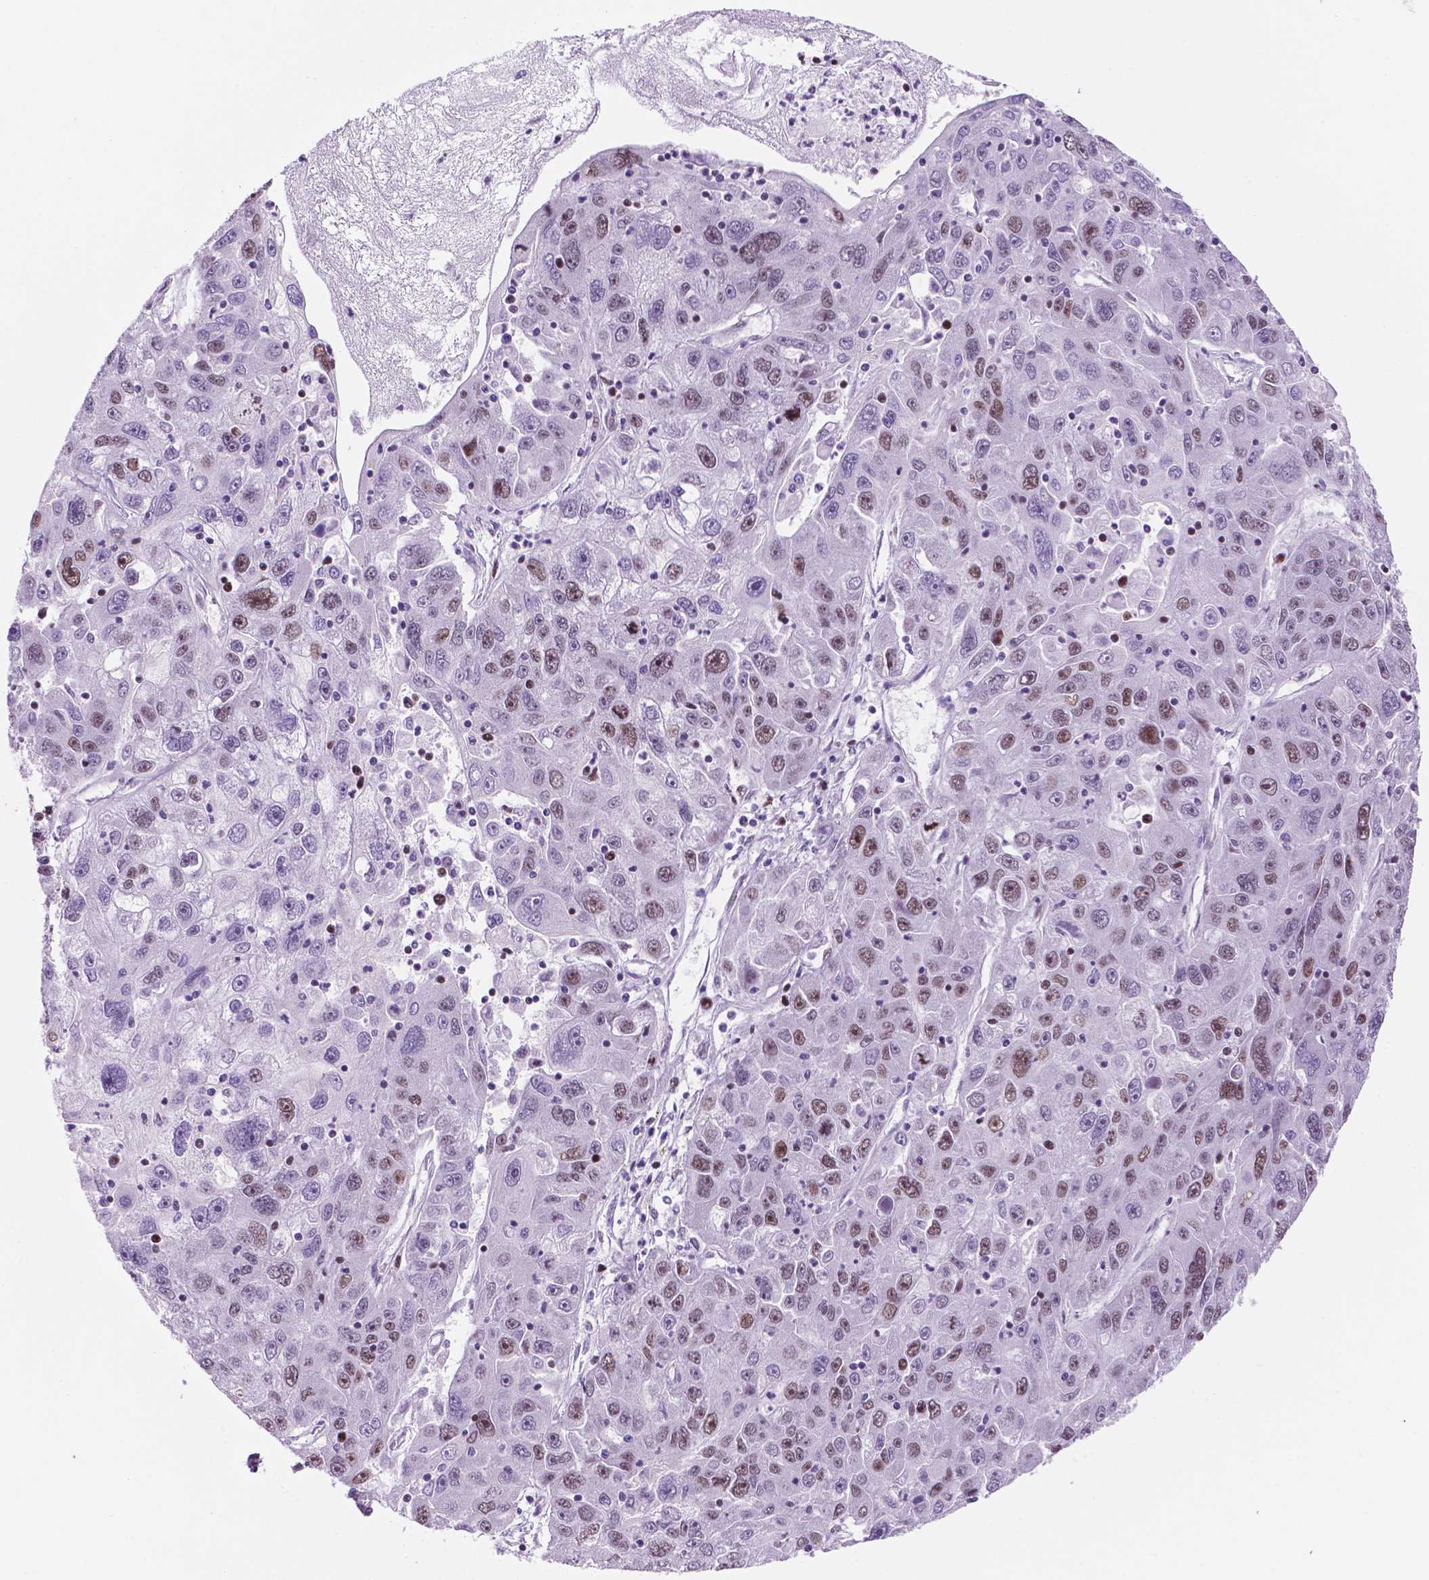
{"staining": {"intensity": "moderate", "quantity": "25%-75%", "location": "nuclear"}, "tissue": "stomach cancer", "cell_type": "Tumor cells", "image_type": "cancer", "snomed": [{"axis": "morphology", "description": "Adenocarcinoma, NOS"}, {"axis": "topography", "description": "Stomach"}], "caption": "Stomach adenocarcinoma was stained to show a protein in brown. There is medium levels of moderate nuclear staining in approximately 25%-75% of tumor cells.", "gene": "NCAPH2", "patient": {"sex": "male", "age": 56}}